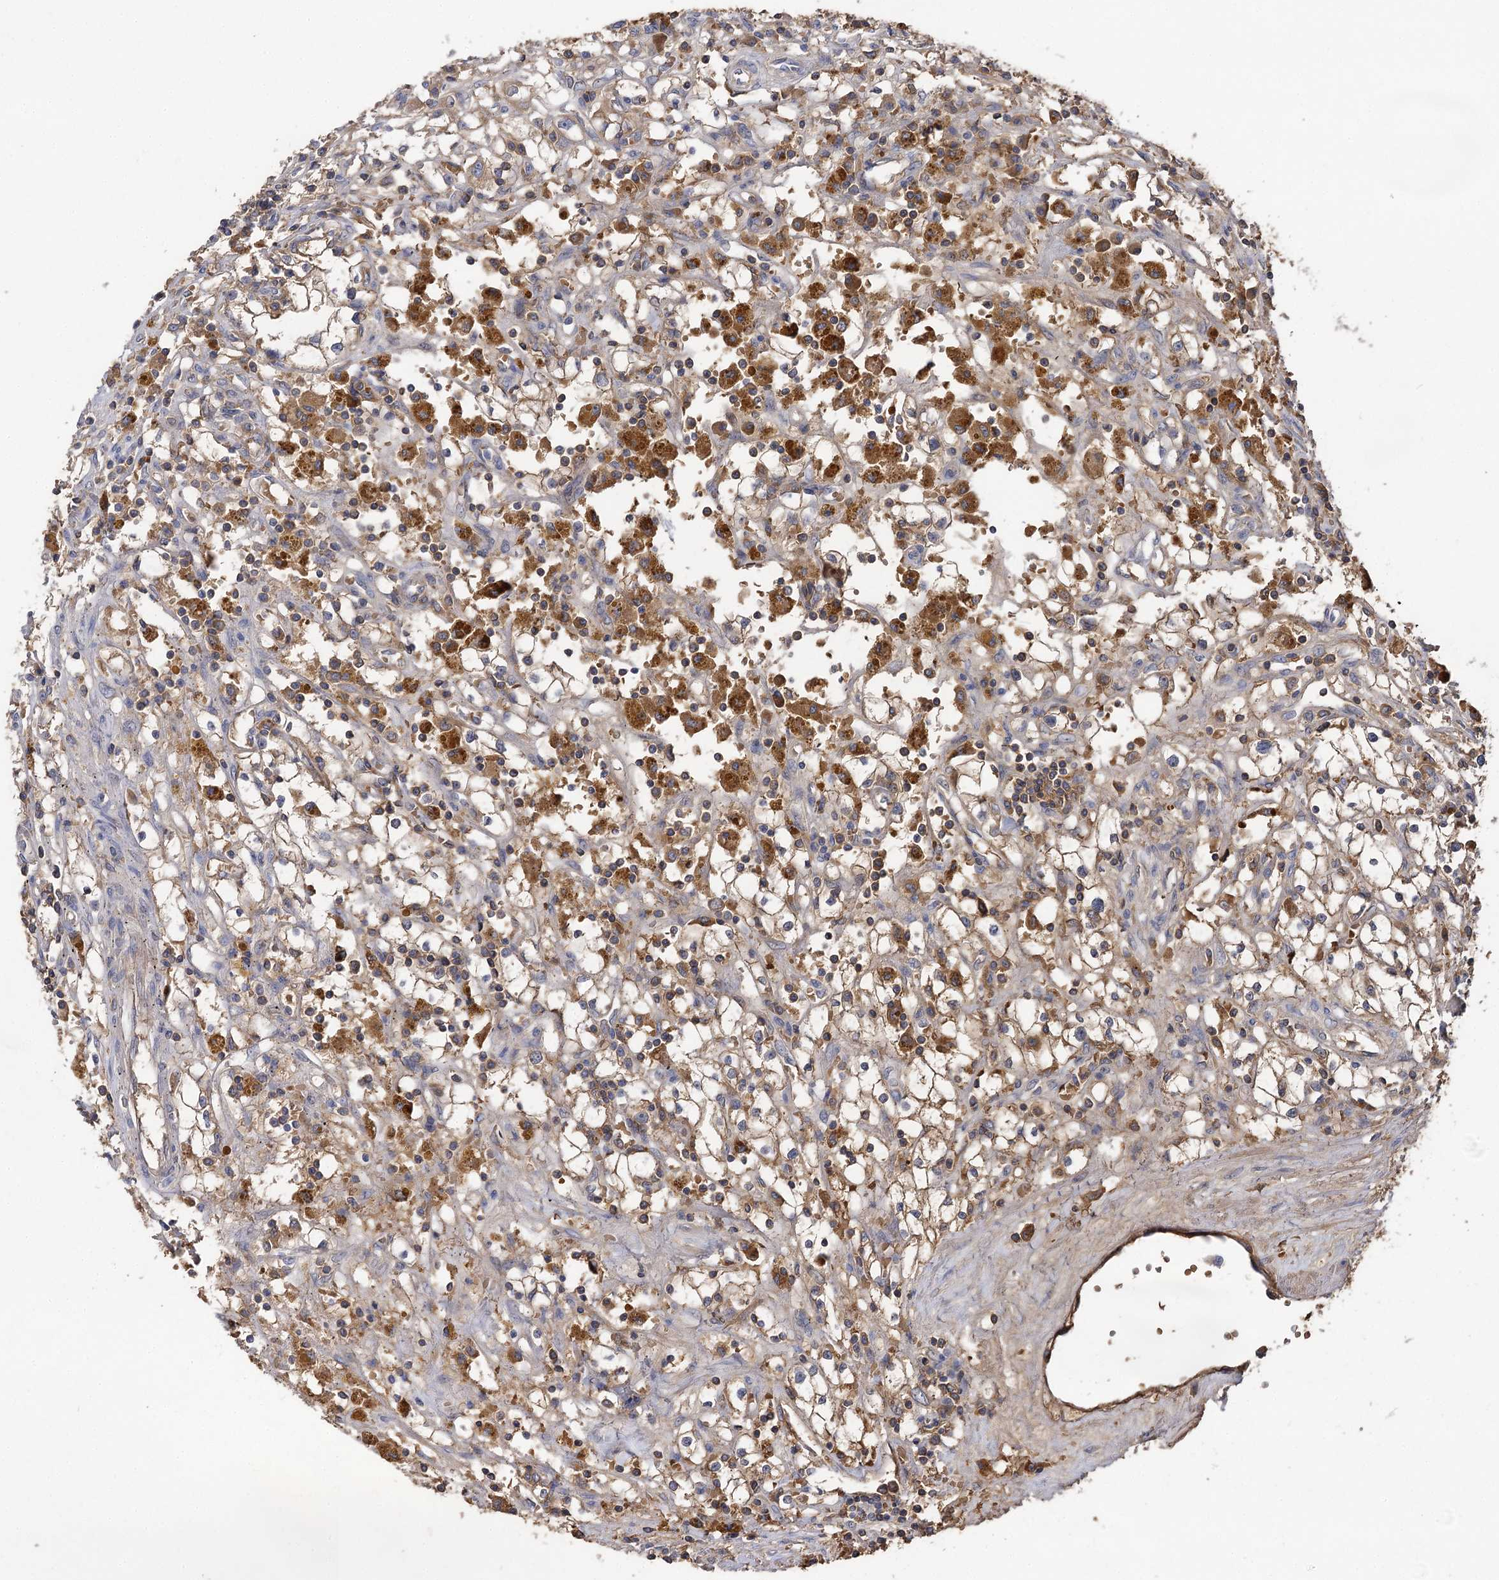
{"staining": {"intensity": "moderate", "quantity": "25%-75%", "location": "cytoplasmic/membranous"}, "tissue": "renal cancer", "cell_type": "Tumor cells", "image_type": "cancer", "snomed": [{"axis": "morphology", "description": "Adenocarcinoma, NOS"}, {"axis": "topography", "description": "Kidney"}], "caption": "A histopathology image of human renal cancer stained for a protein reveals moderate cytoplasmic/membranous brown staining in tumor cells.", "gene": "USP50", "patient": {"sex": "male", "age": 56}}